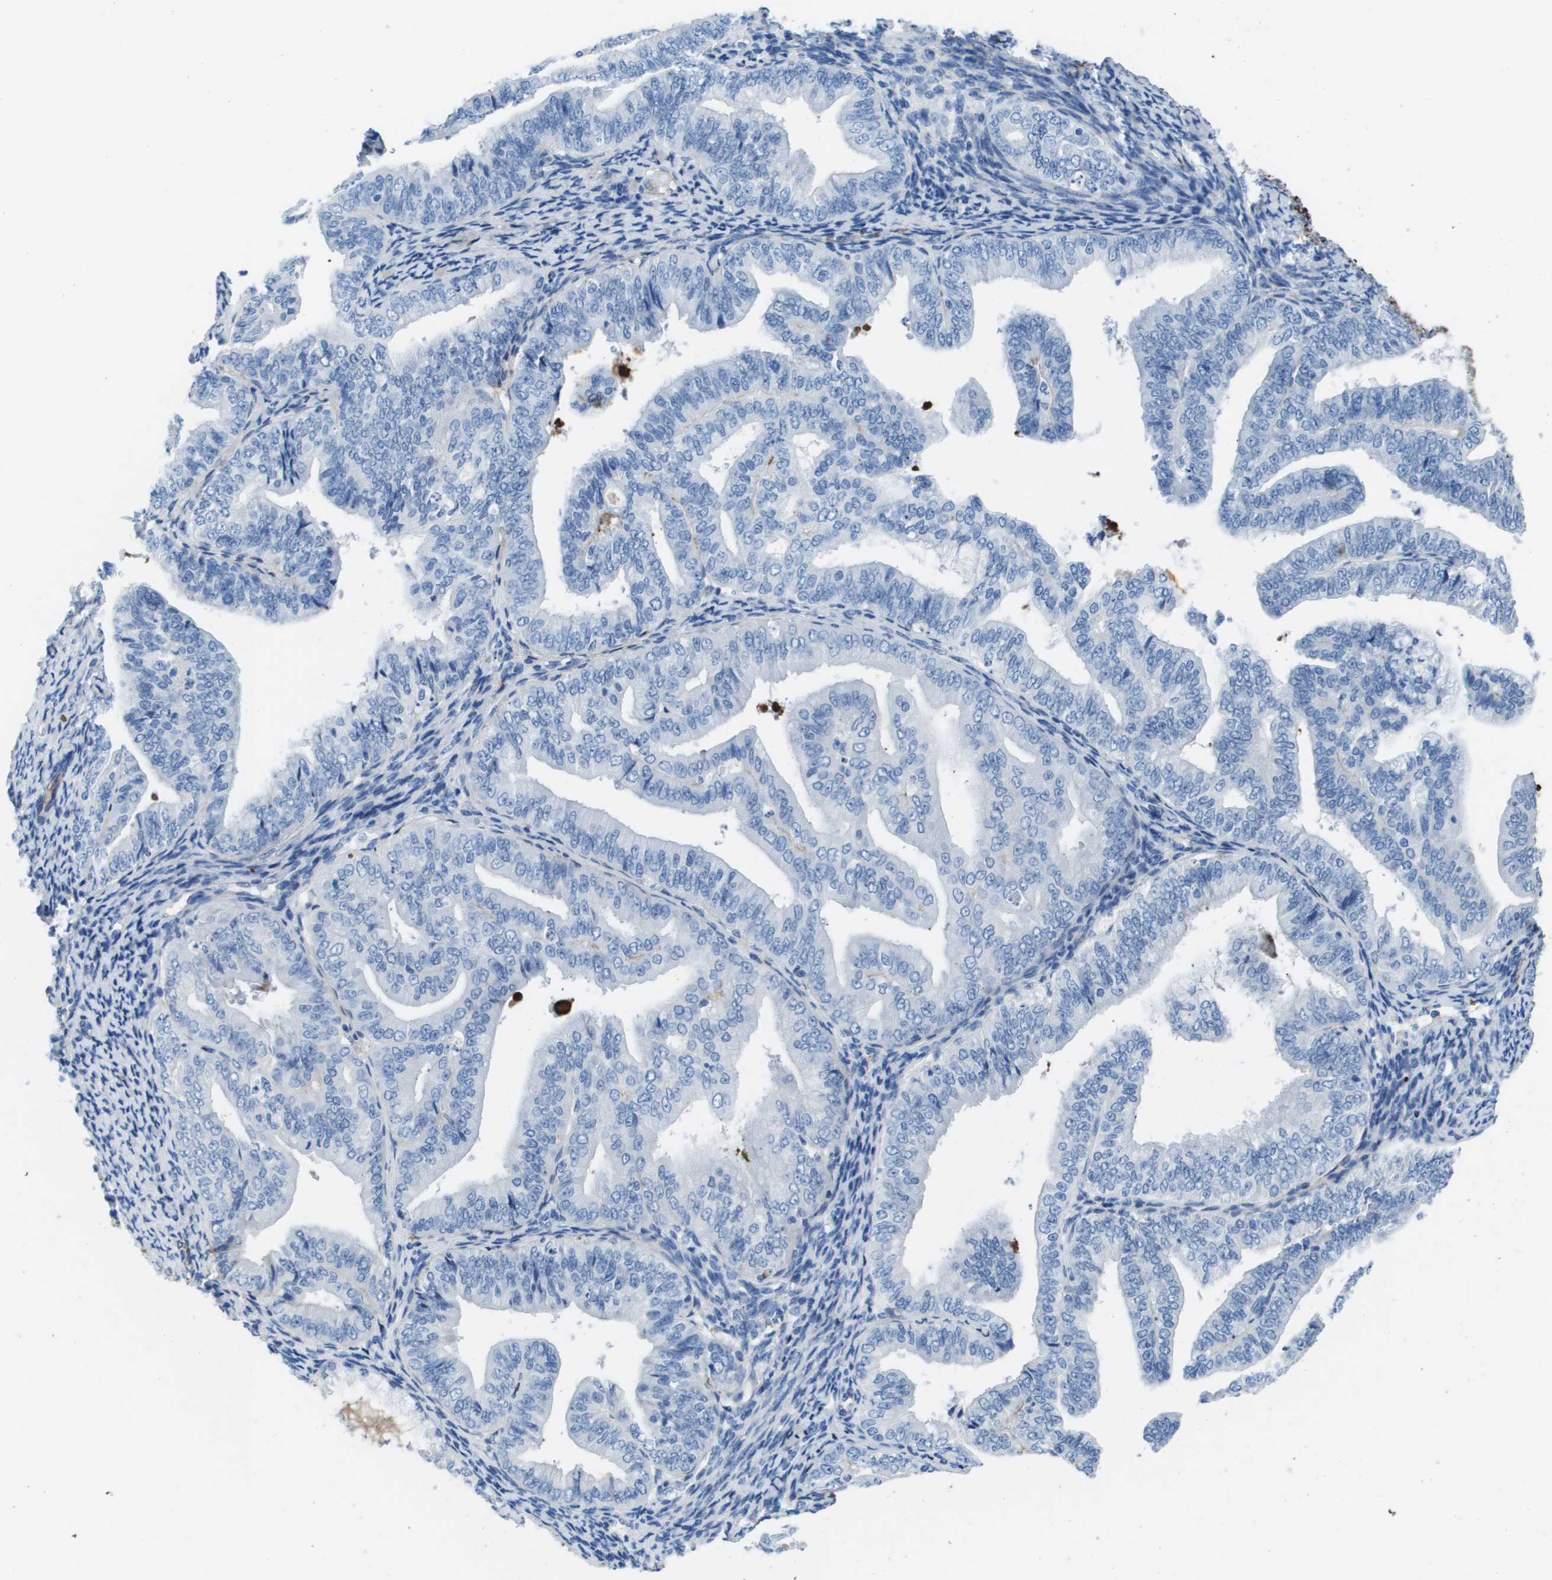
{"staining": {"intensity": "negative", "quantity": "none", "location": "none"}, "tissue": "endometrial cancer", "cell_type": "Tumor cells", "image_type": "cancer", "snomed": [{"axis": "morphology", "description": "Adenocarcinoma, NOS"}, {"axis": "topography", "description": "Endometrium"}], "caption": "Adenocarcinoma (endometrial) was stained to show a protein in brown. There is no significant expression in tumor cells. The staining is performed using DAB (3,3'-diaminobenzidine) brown chromogen with nuclei counter-stained in using hematoxylin.", "gene": "VTN", "patient": {"sex": "female", "age": 63}}